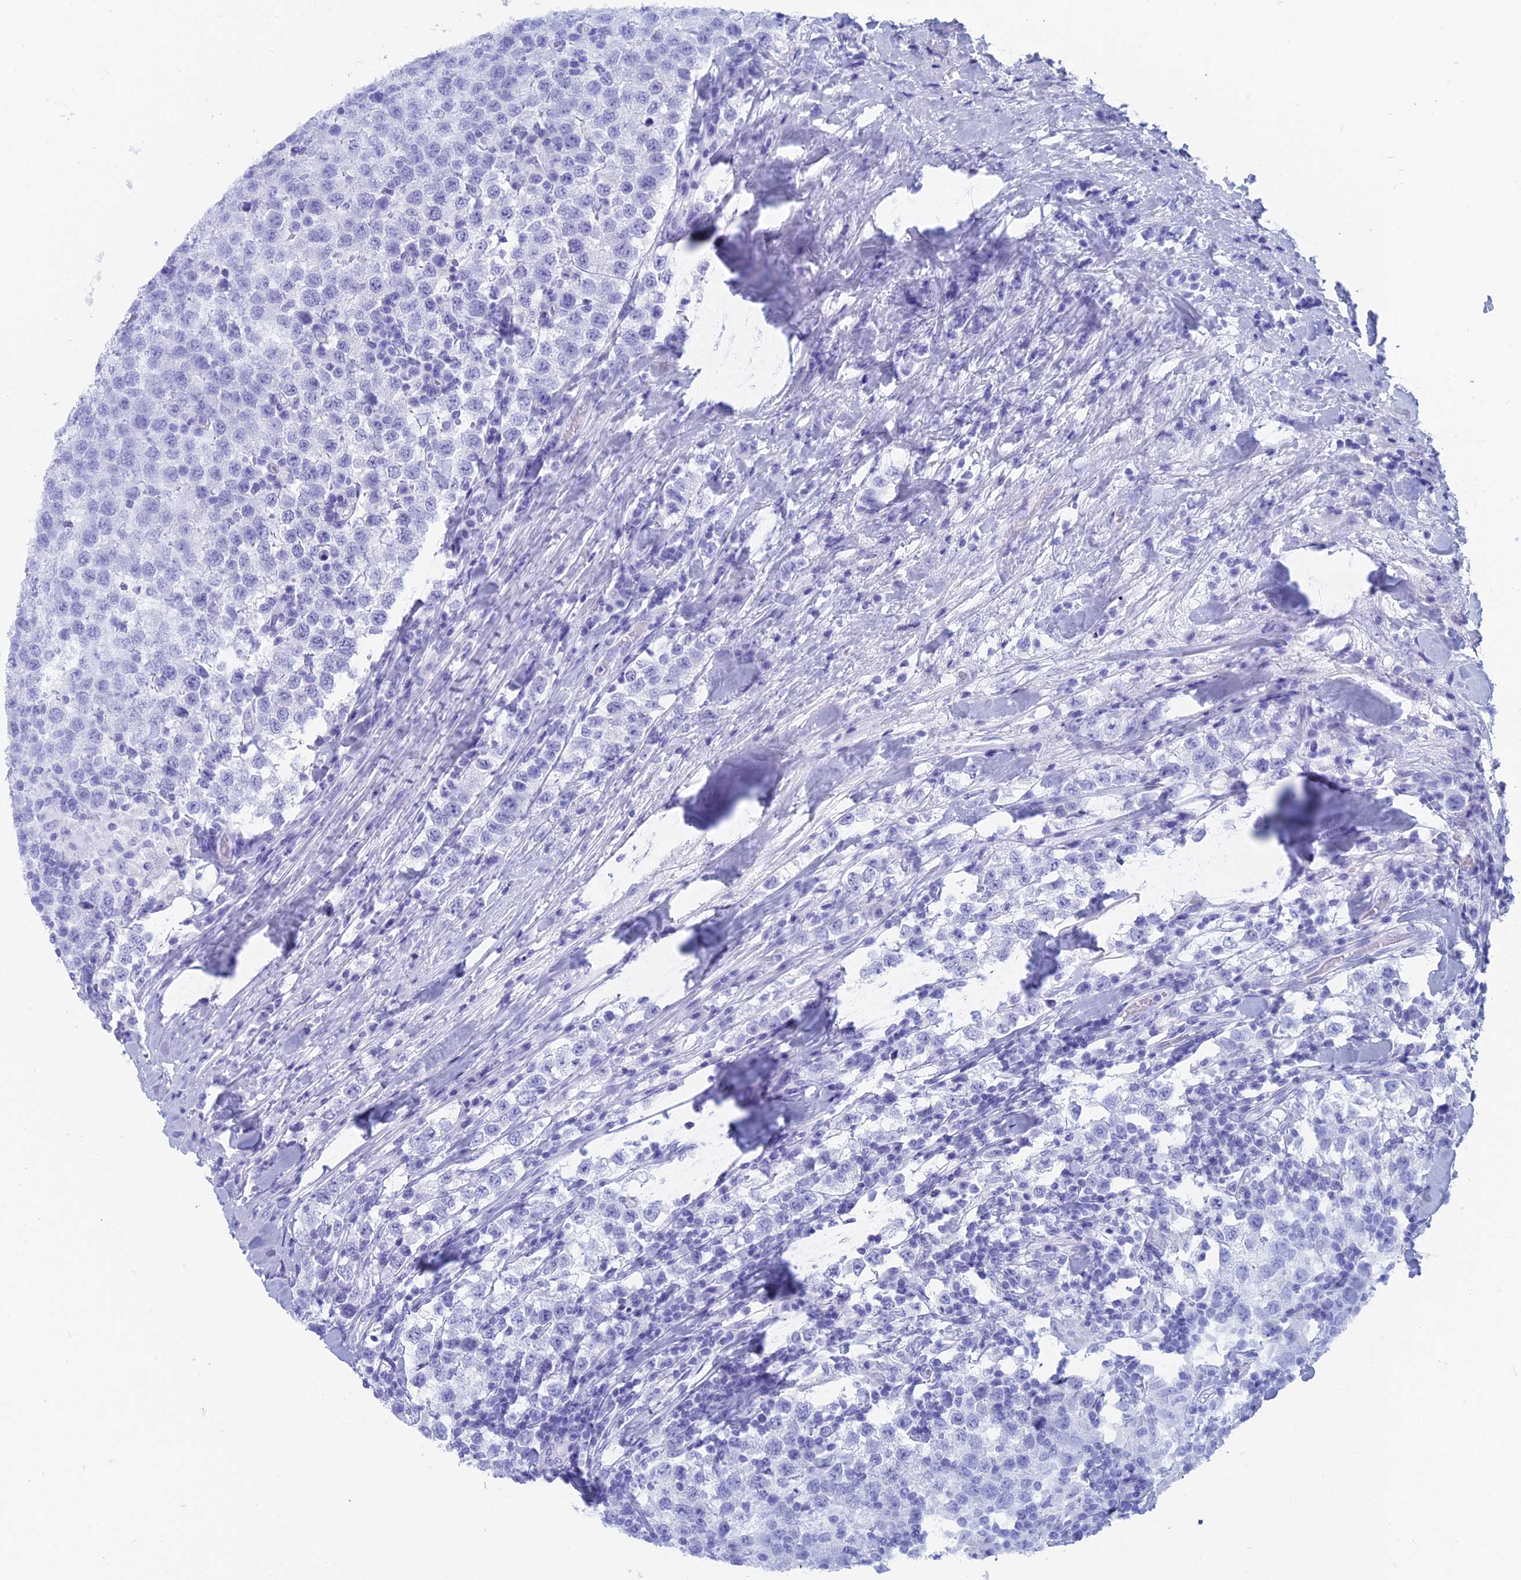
{"staining": {"intensity": "negative", "quantity": "none", "location": "none"}, "tissue": "testis cancer", "cell_type": "Tumor cells", "image_type": "cancer", "snomed": [{"axis": "morphology", "description": "Seminoma, NOS"}, {"axis": "topography", "description": "Testis"}], "caption": "Image shows no protein positivity in tumor cells of testis cancer (seminoma) tissue.", "gene": "CAPS", "patient": {"sex": "male", "age": 34}}